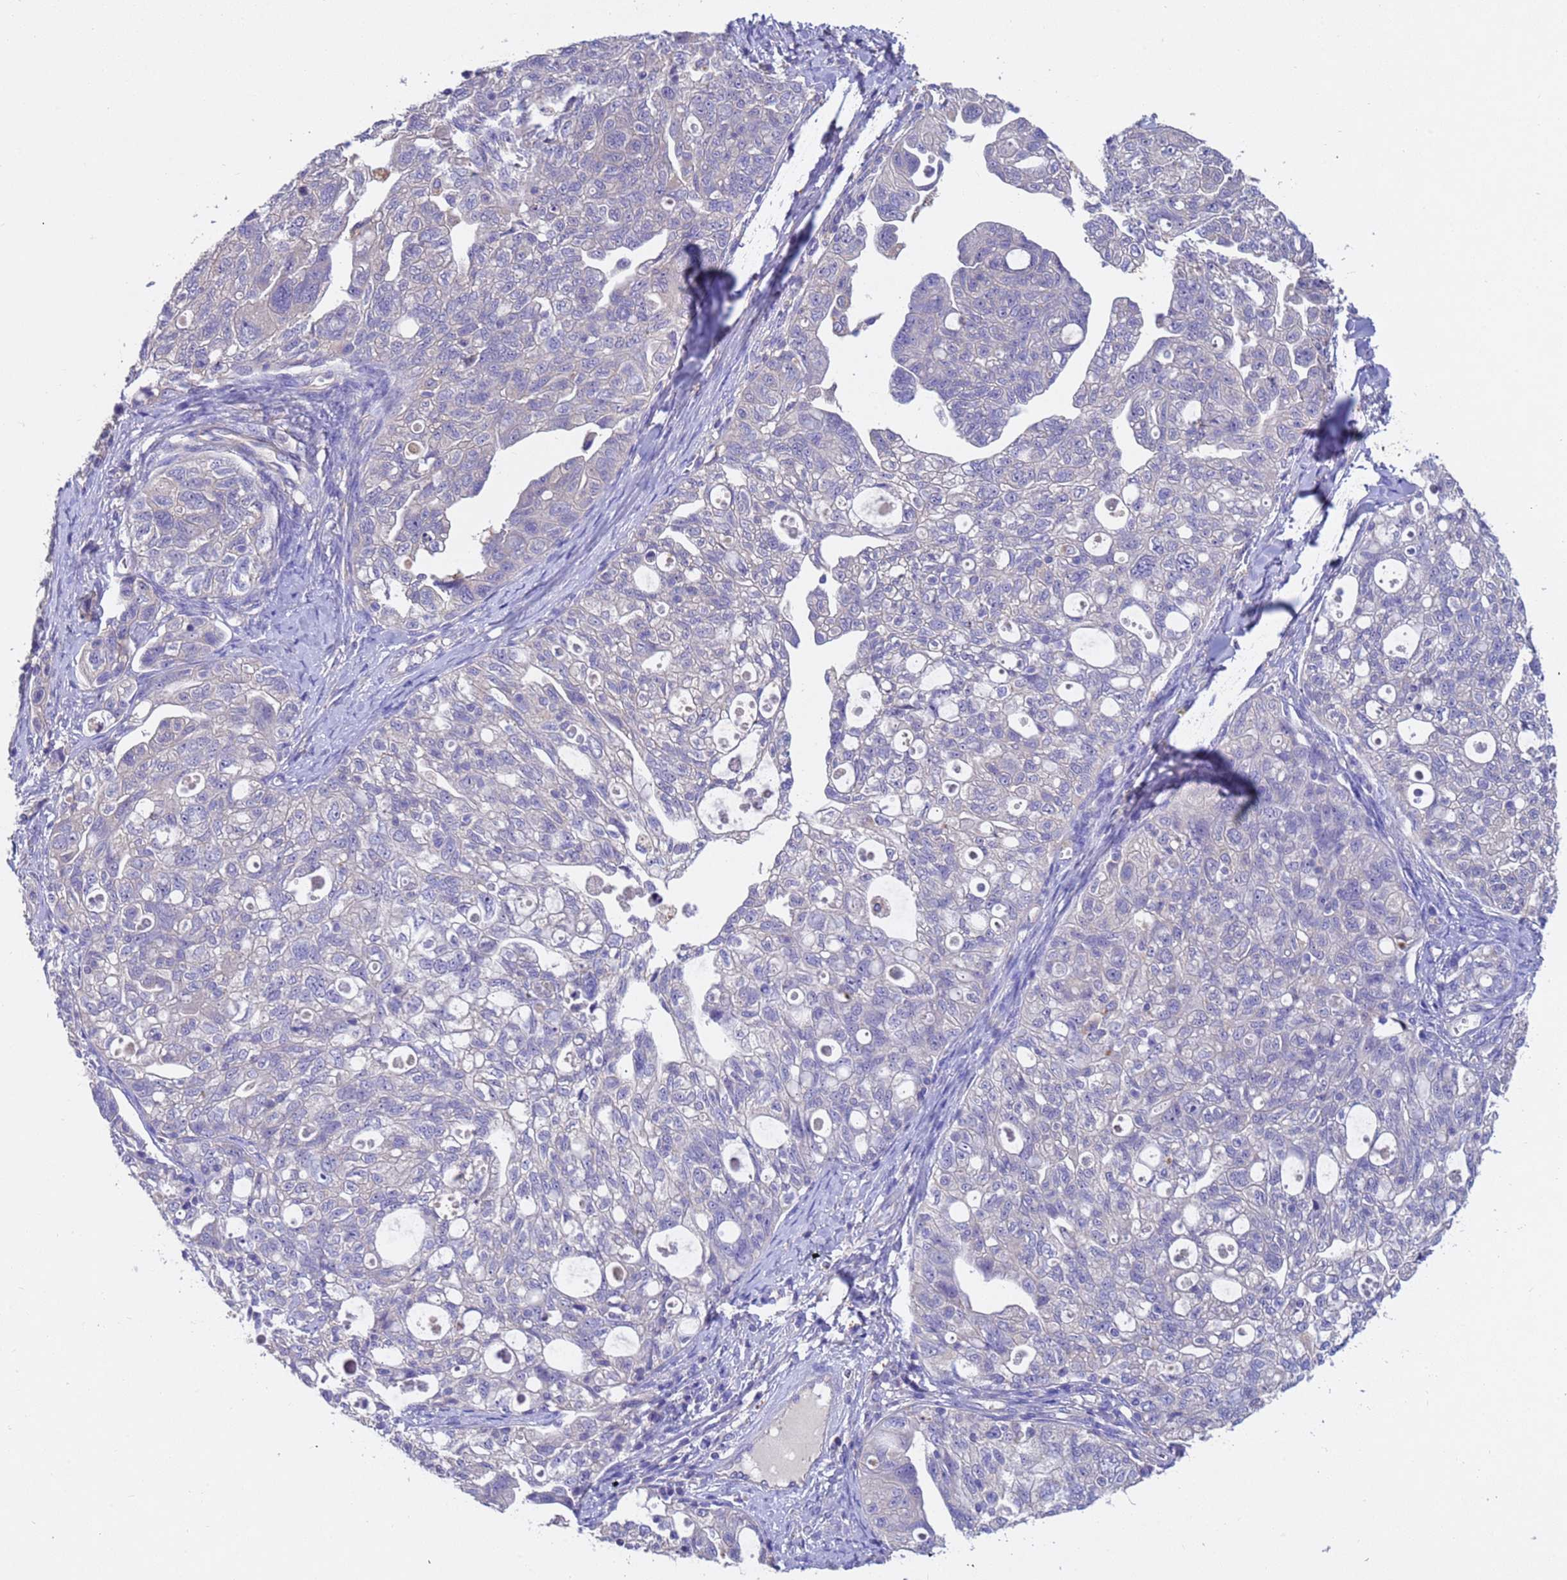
{"staining": {"intensity": "negative", "quantity": "none", "location": "none"}, "tissue": "ovarian cancer", "cell_type": "Tumor cells", "image_type": "cancer", "snomed": [{"axis": "morphology", "description": "Carcinoma, NOS"}, {"axis": "morphology", "description": "Cystadenocarcinoma, serous, NOS"}, {"axis": "topography", "description": "Ovary"}], "caption": "The image shows no staining of tumor cells in carcinoma (ovarian).", "gene": "SRL", "patient": {"sex": "female", "age": 69}}